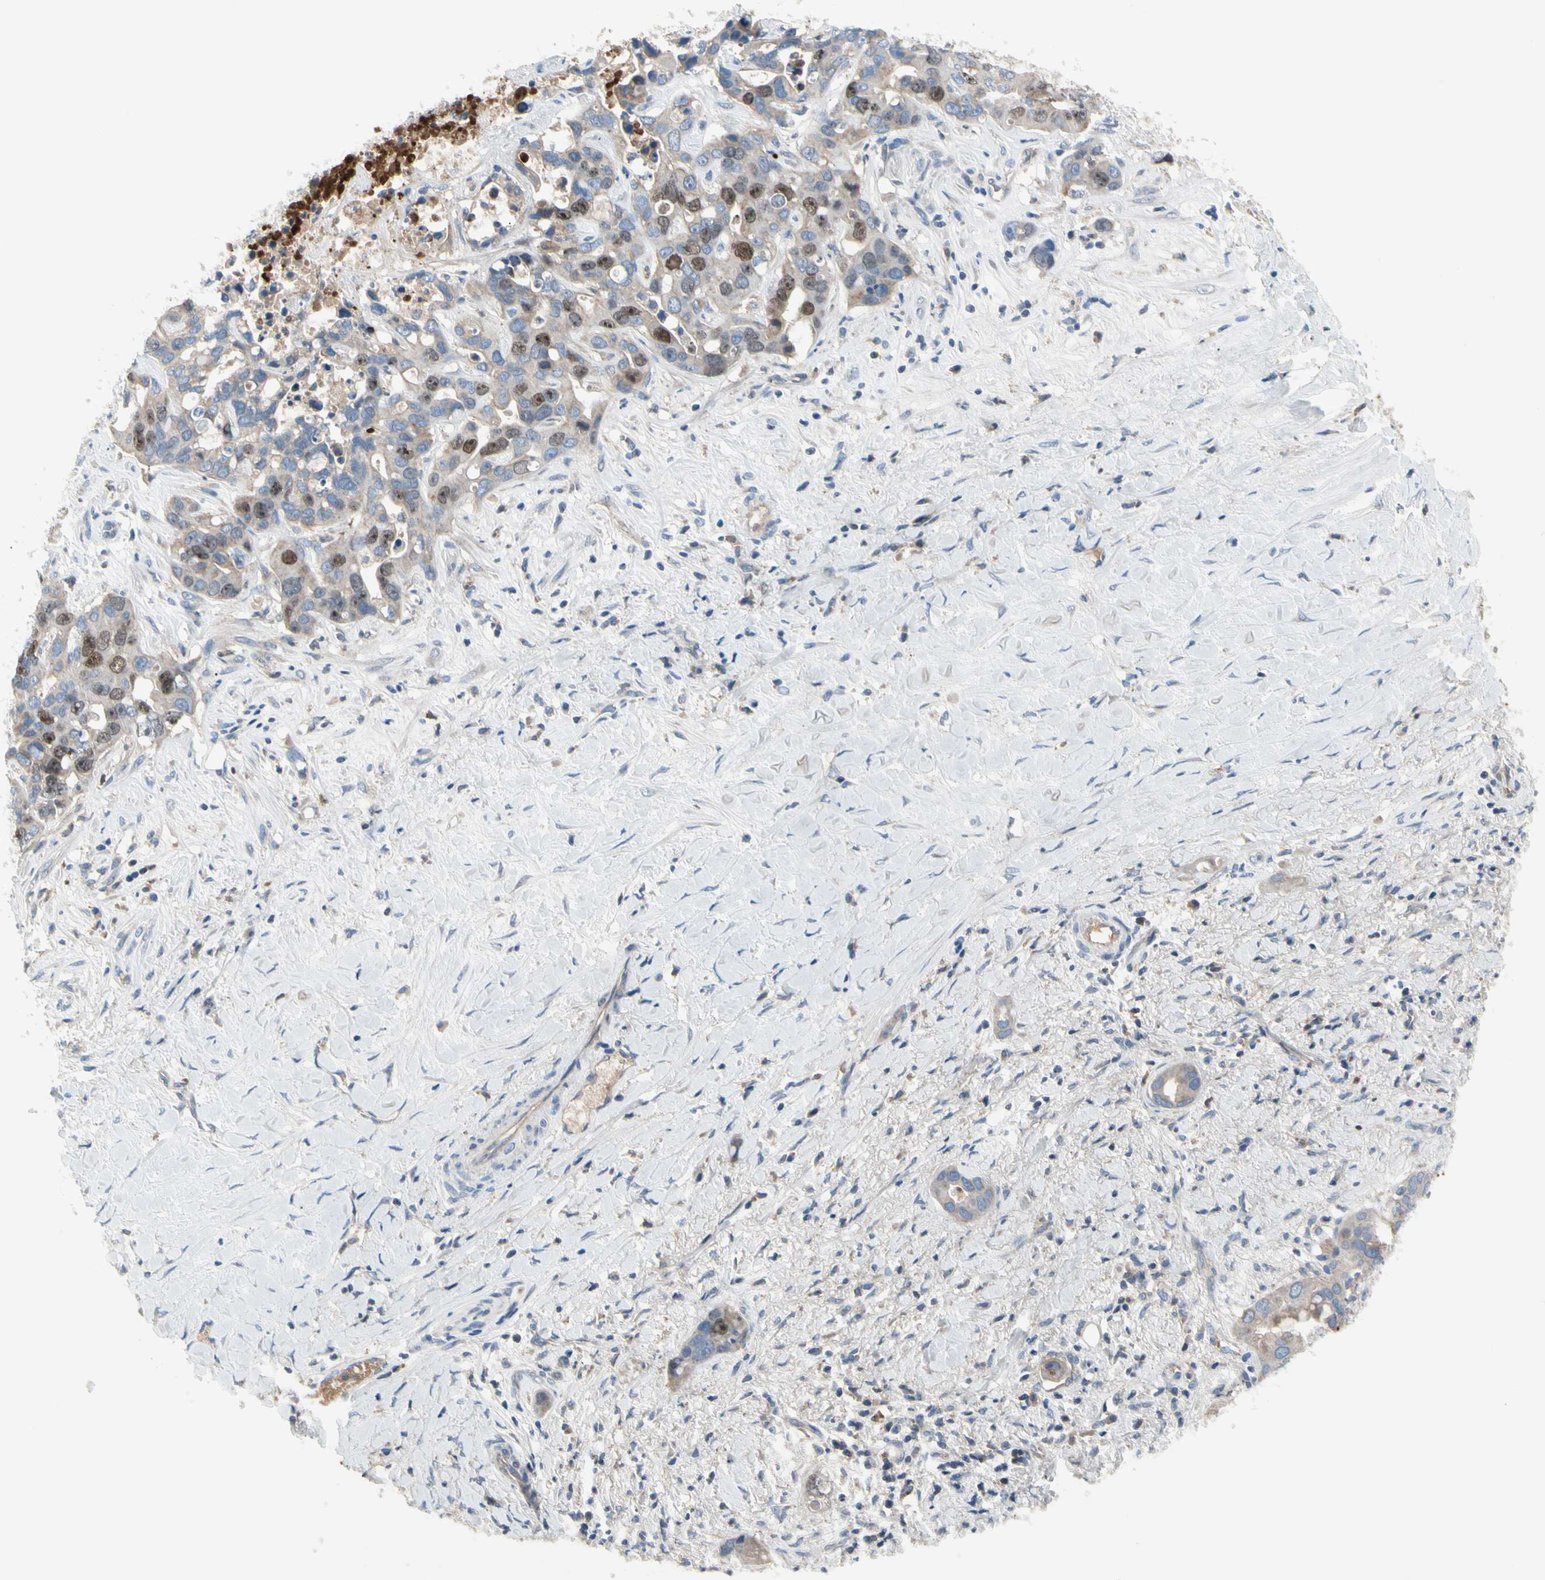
{"staining": {"intensity": "moderate", "quantity": "<25%", "location": "nuclear"}, "tissue": "liver cancer", "cell_type": "Tumor cells", "image_type": "cancer", "snomed": [{"axis": "morphology", "description": "Cholangiocarcinoma"}, {"axis": "topography", "description": "Liver"}], "caption": "Brown immunohistochemical staining in human liver cancer exhibits moderate nuclear staining in approximately <25% of tumor cells.", "gene": "HJURP", "patient": {"sex": "female", "age": 65}}